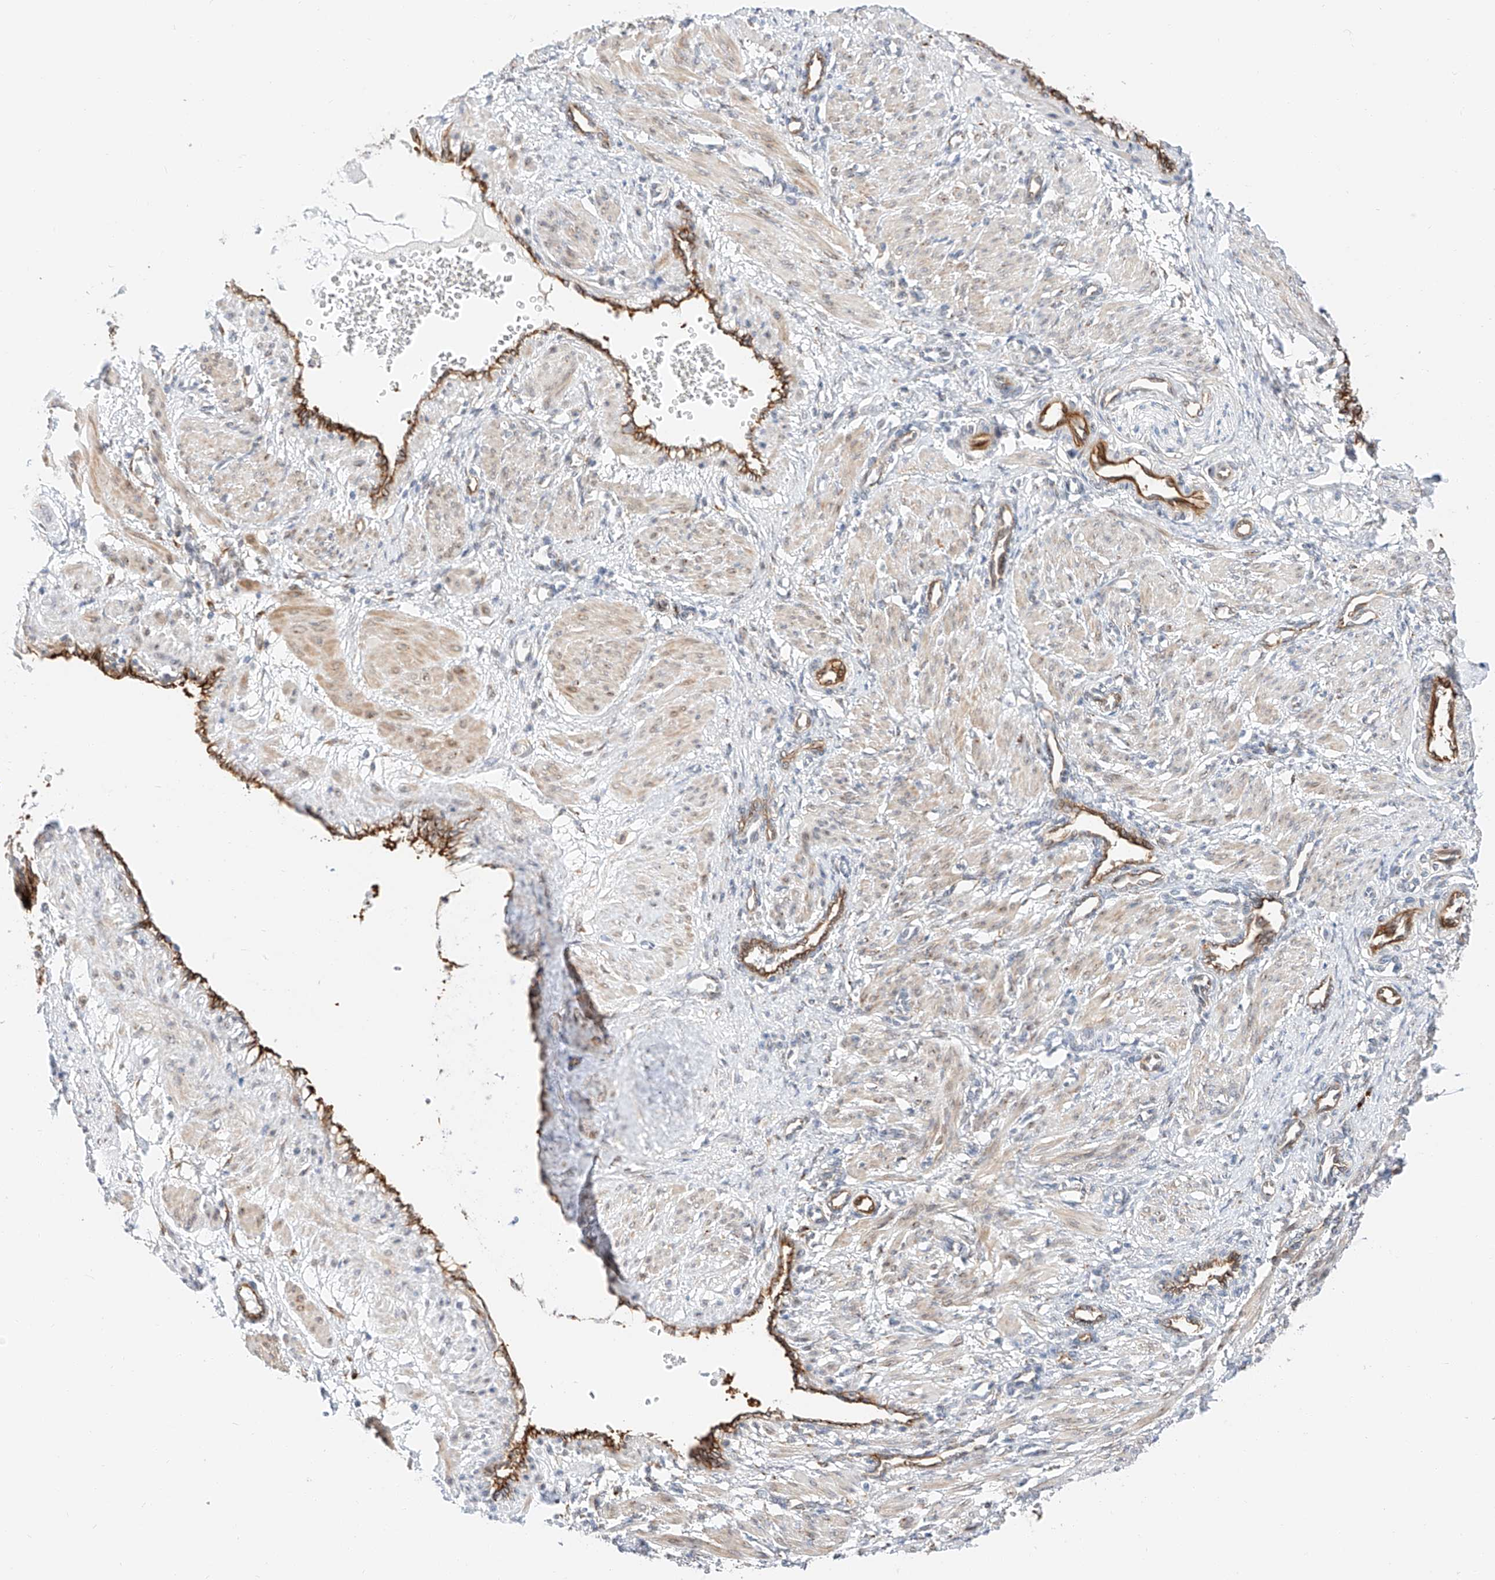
{"staining": {"intensity": "weak", "quantity": "<25%", "location": "cytoplasmic/membranous"}, "tissue": "smooth muscle", "cell_type": "Smooth muscle cells", "image_type": "normal", "snomed": [{"axis": "morphology", "description": "Normal tissue, NOS"}, {"axis": "topography", "description": "Endometrium"}], "caption": "IHC histopathology image of normal human smooth muscle stained for a protein (brown), which displays no staining in smooth muscle cells. Nuclei are stained in blue.", "gene": "CARMIL1", "patient": {"sex": "female", "age": 33}}